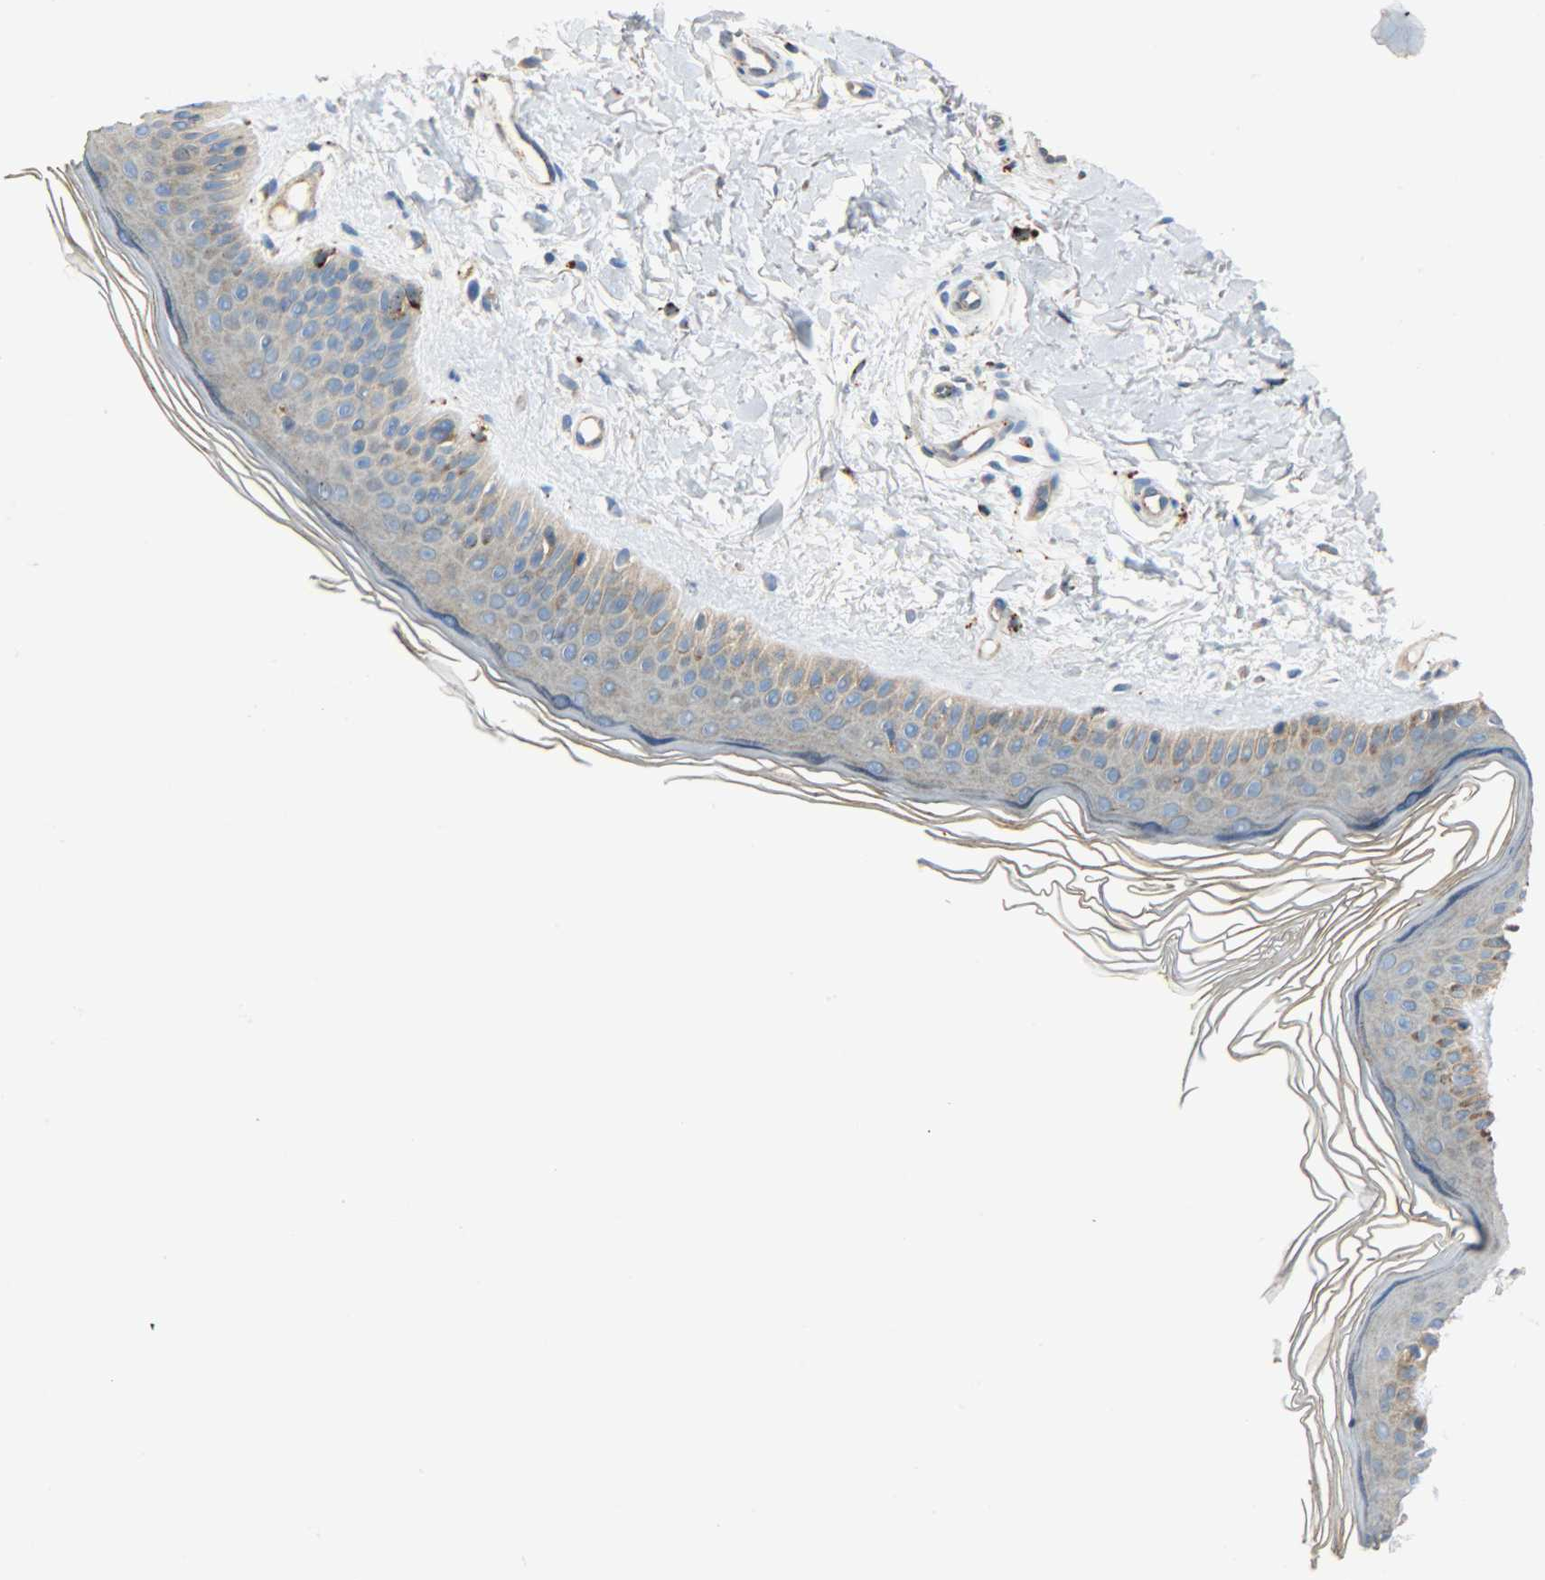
{"staining": {"intensity": "negative", "quantity": "none", "location": "none"}, "tissue": "skin", "cell_type": "Fibroblasts", "image_type": "normal", "snomed": [{"axis": "morphology", "description": "Normal tissue, NOS"}, {"axis": "topography", "description": "Skin"}], "caption": "IHC of unremarkable skin exhibits no positivity in fibroblasts. (Immunohistochemistry (ihc), brightfield microscopy, high magnification).", "gene": "ASAH1", "patient": {"sex": "female", "age": 19}}